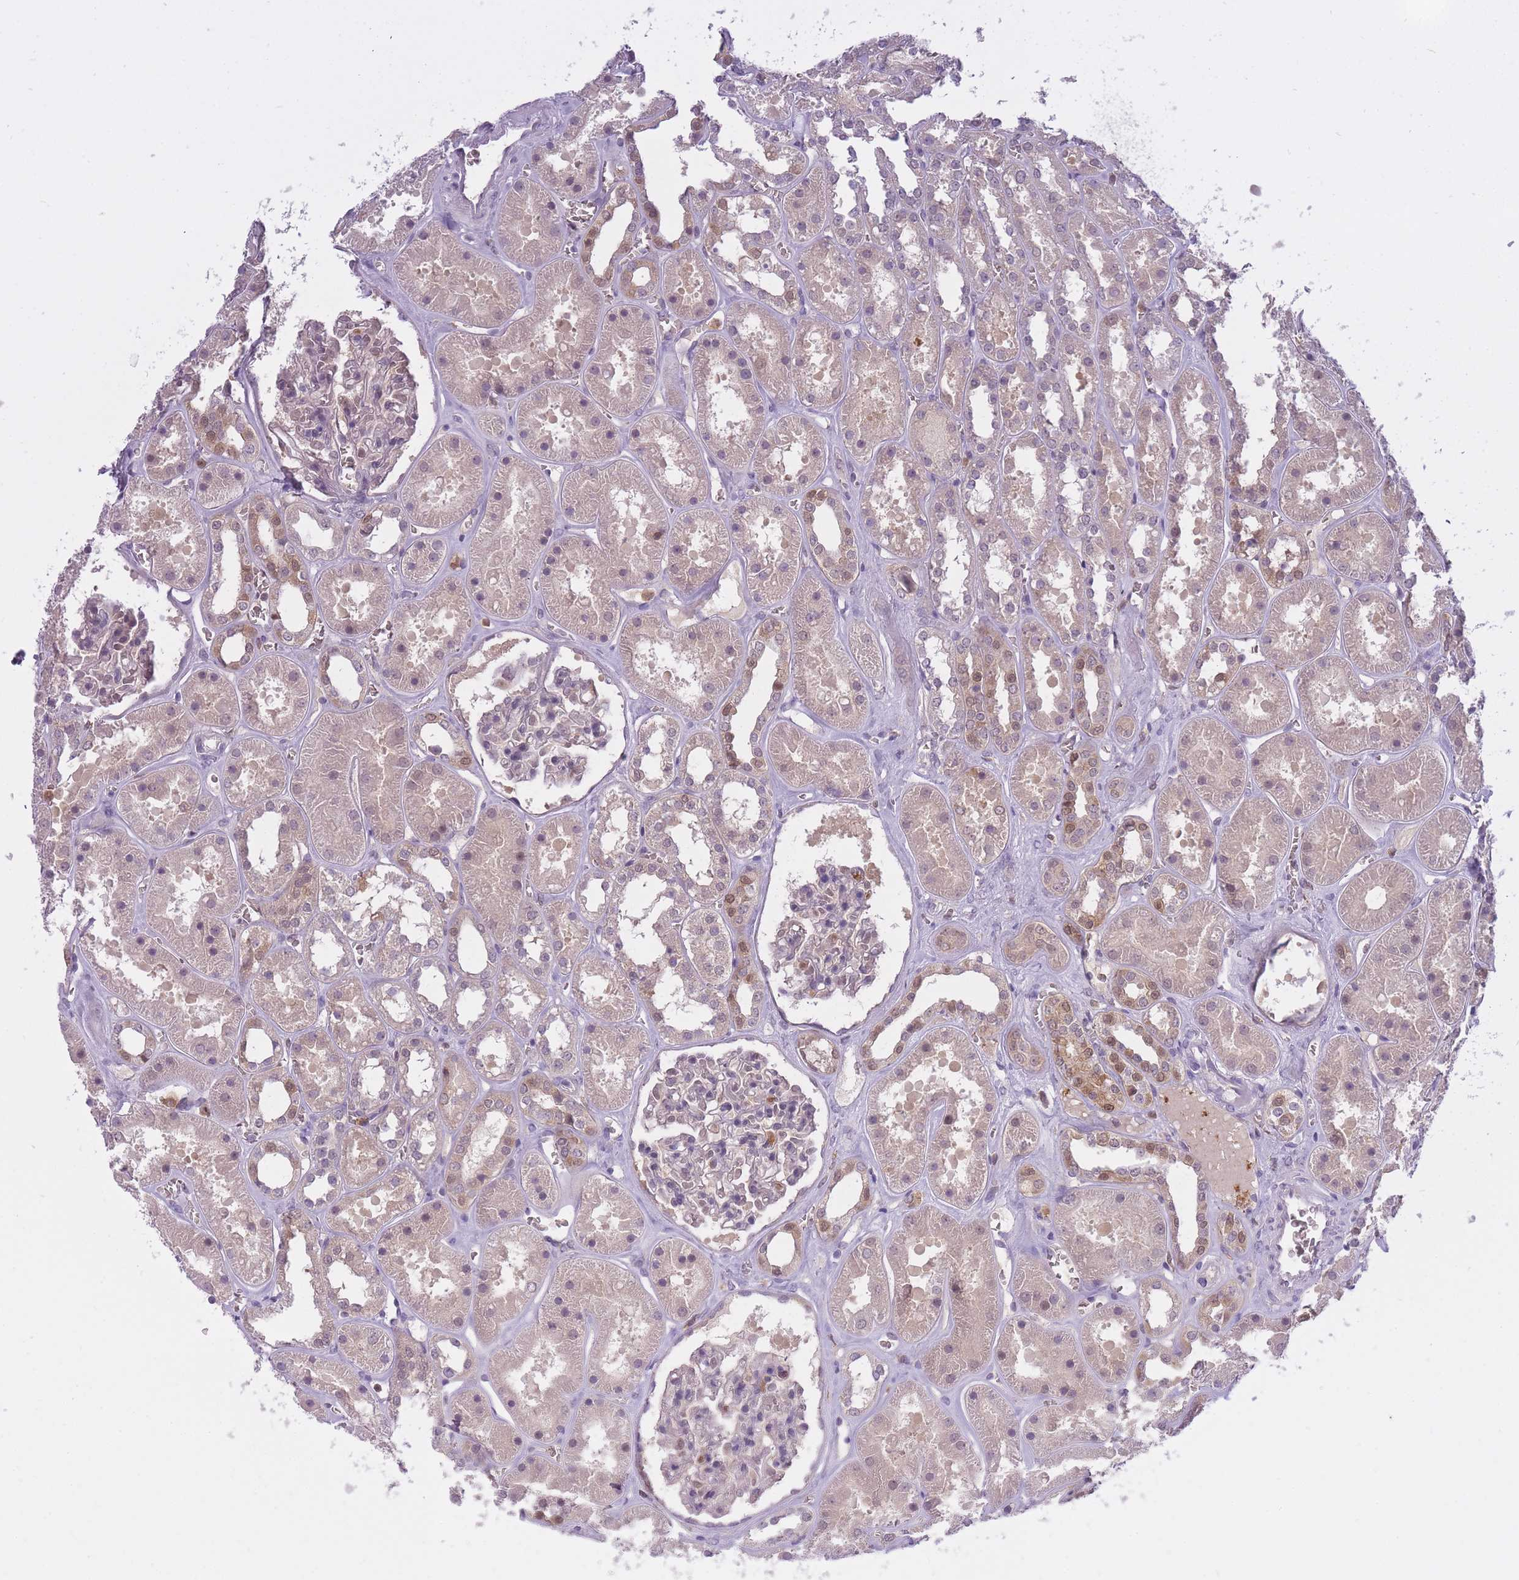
{"staining": {"intensity": "moderate", "quantity": "<25%", "location": "cytoplasmic/membranous,nuclear"}, "tissue": "kidney", "cell_type": "Cells in glomeruli", "image_type": "normal", "snomed": [{"axis": "morphology", "description": "Normal tissue, NOS"}, {"axis": "topography", "description": "Kidney"}], "caption": "Immunohistochemistry (IHC) photomicrograph of normal kidney: human kidney stained using immunohistochemistry demonstrates low levels of moderate protein expression localized specifically in the cytoplasmic/membranous,nuclear of cells in glomeruli, appearing as a cytoplasmic/membranous,nuclear brown color.", "gene": "CXorf38", "patient": {"sex": "female", "age": 41}}